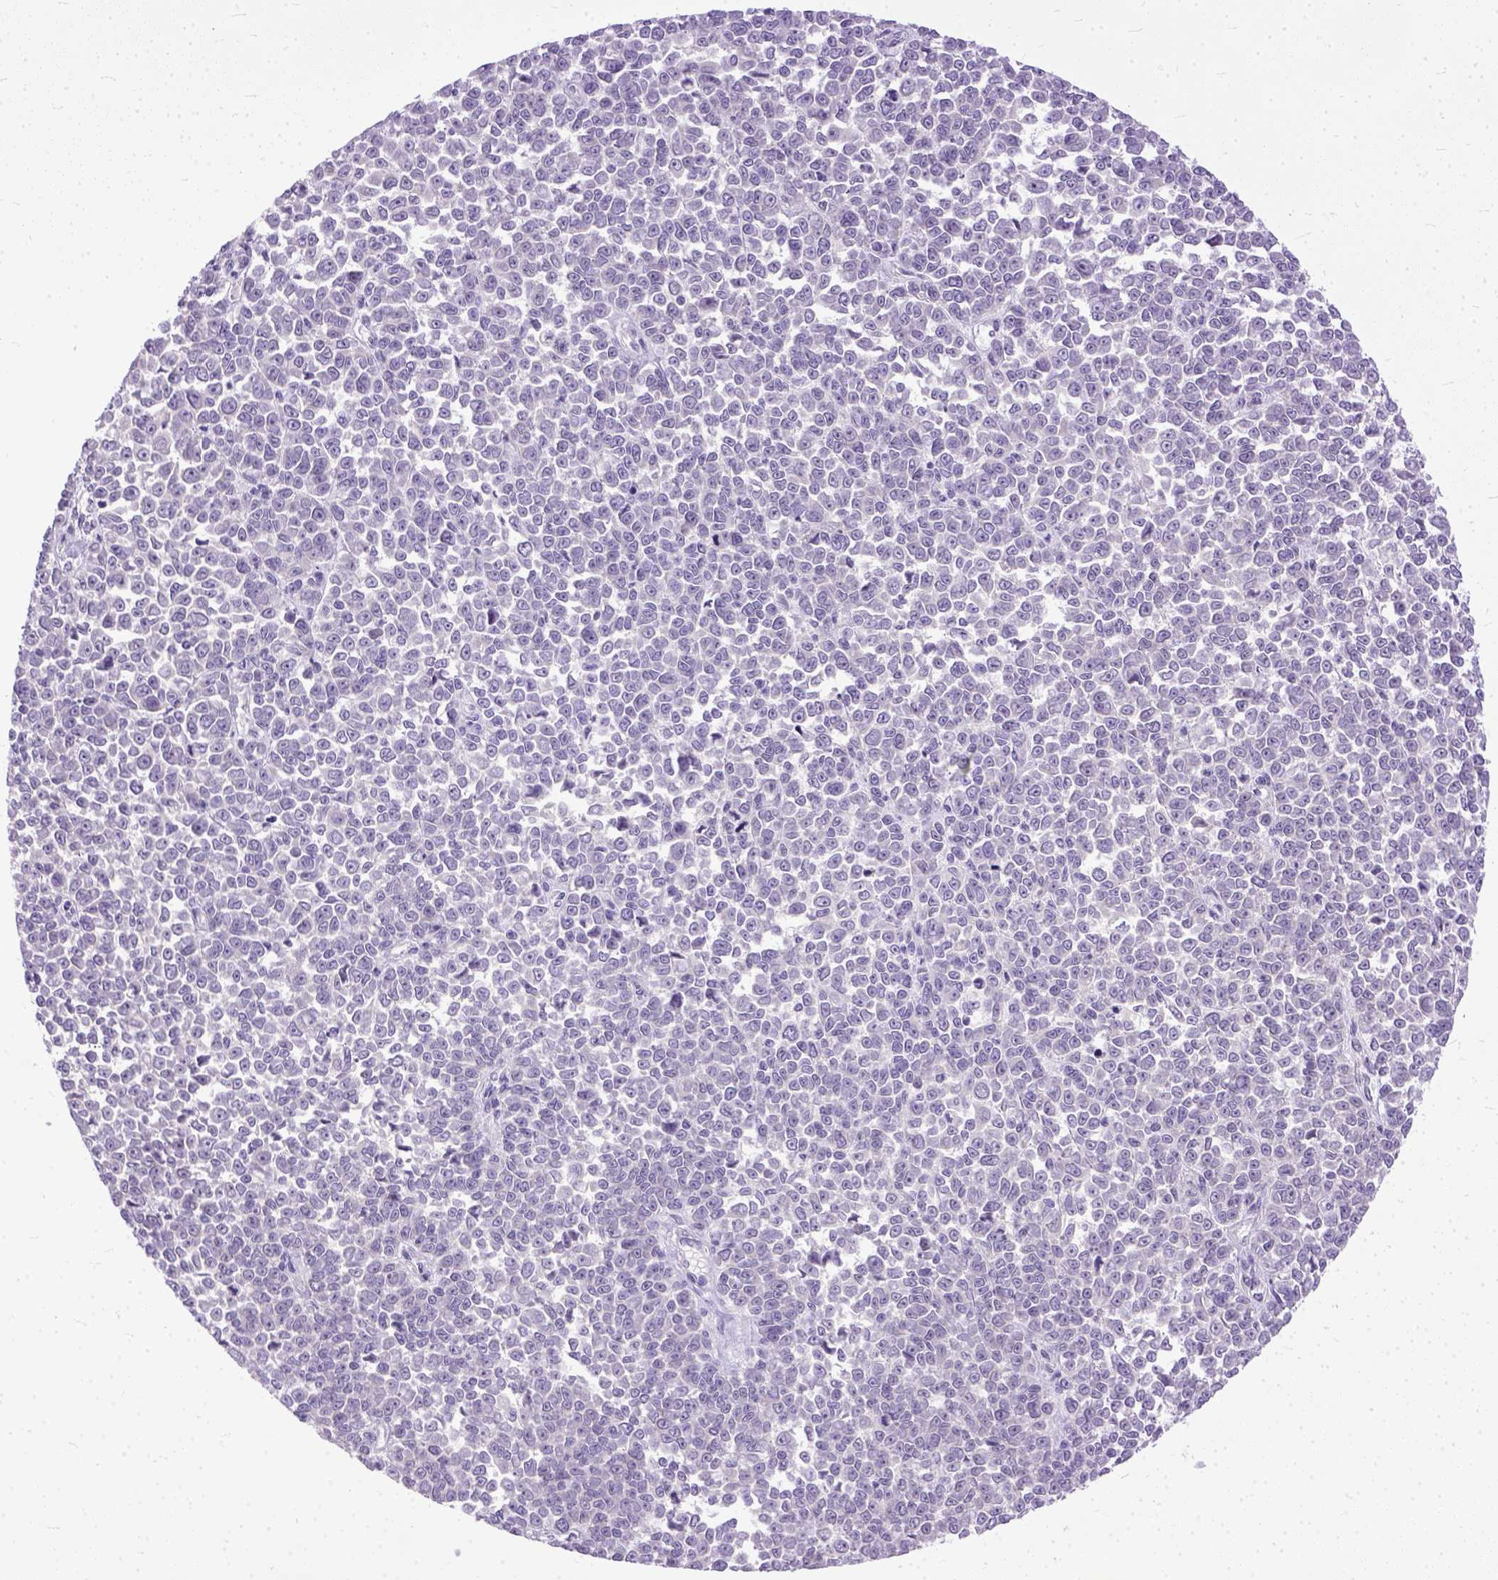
{"staining": {"intensity": "negative", "quantity": "none", "location": "none"}, "tissue": "melanoma", "cell_type": "Tumor cells", "image_type": "cancer", "snomed": [{"axis": "morphology", "description": "Malignant melanoma, NOS"}, {"axis": "topography", "description": "Skin"}], "caption": "Tumor cells are negative for protein expression in human malignant melanoma.", "gene": "TCEAL7", "patient": {"sex": "female", "age": 95}}